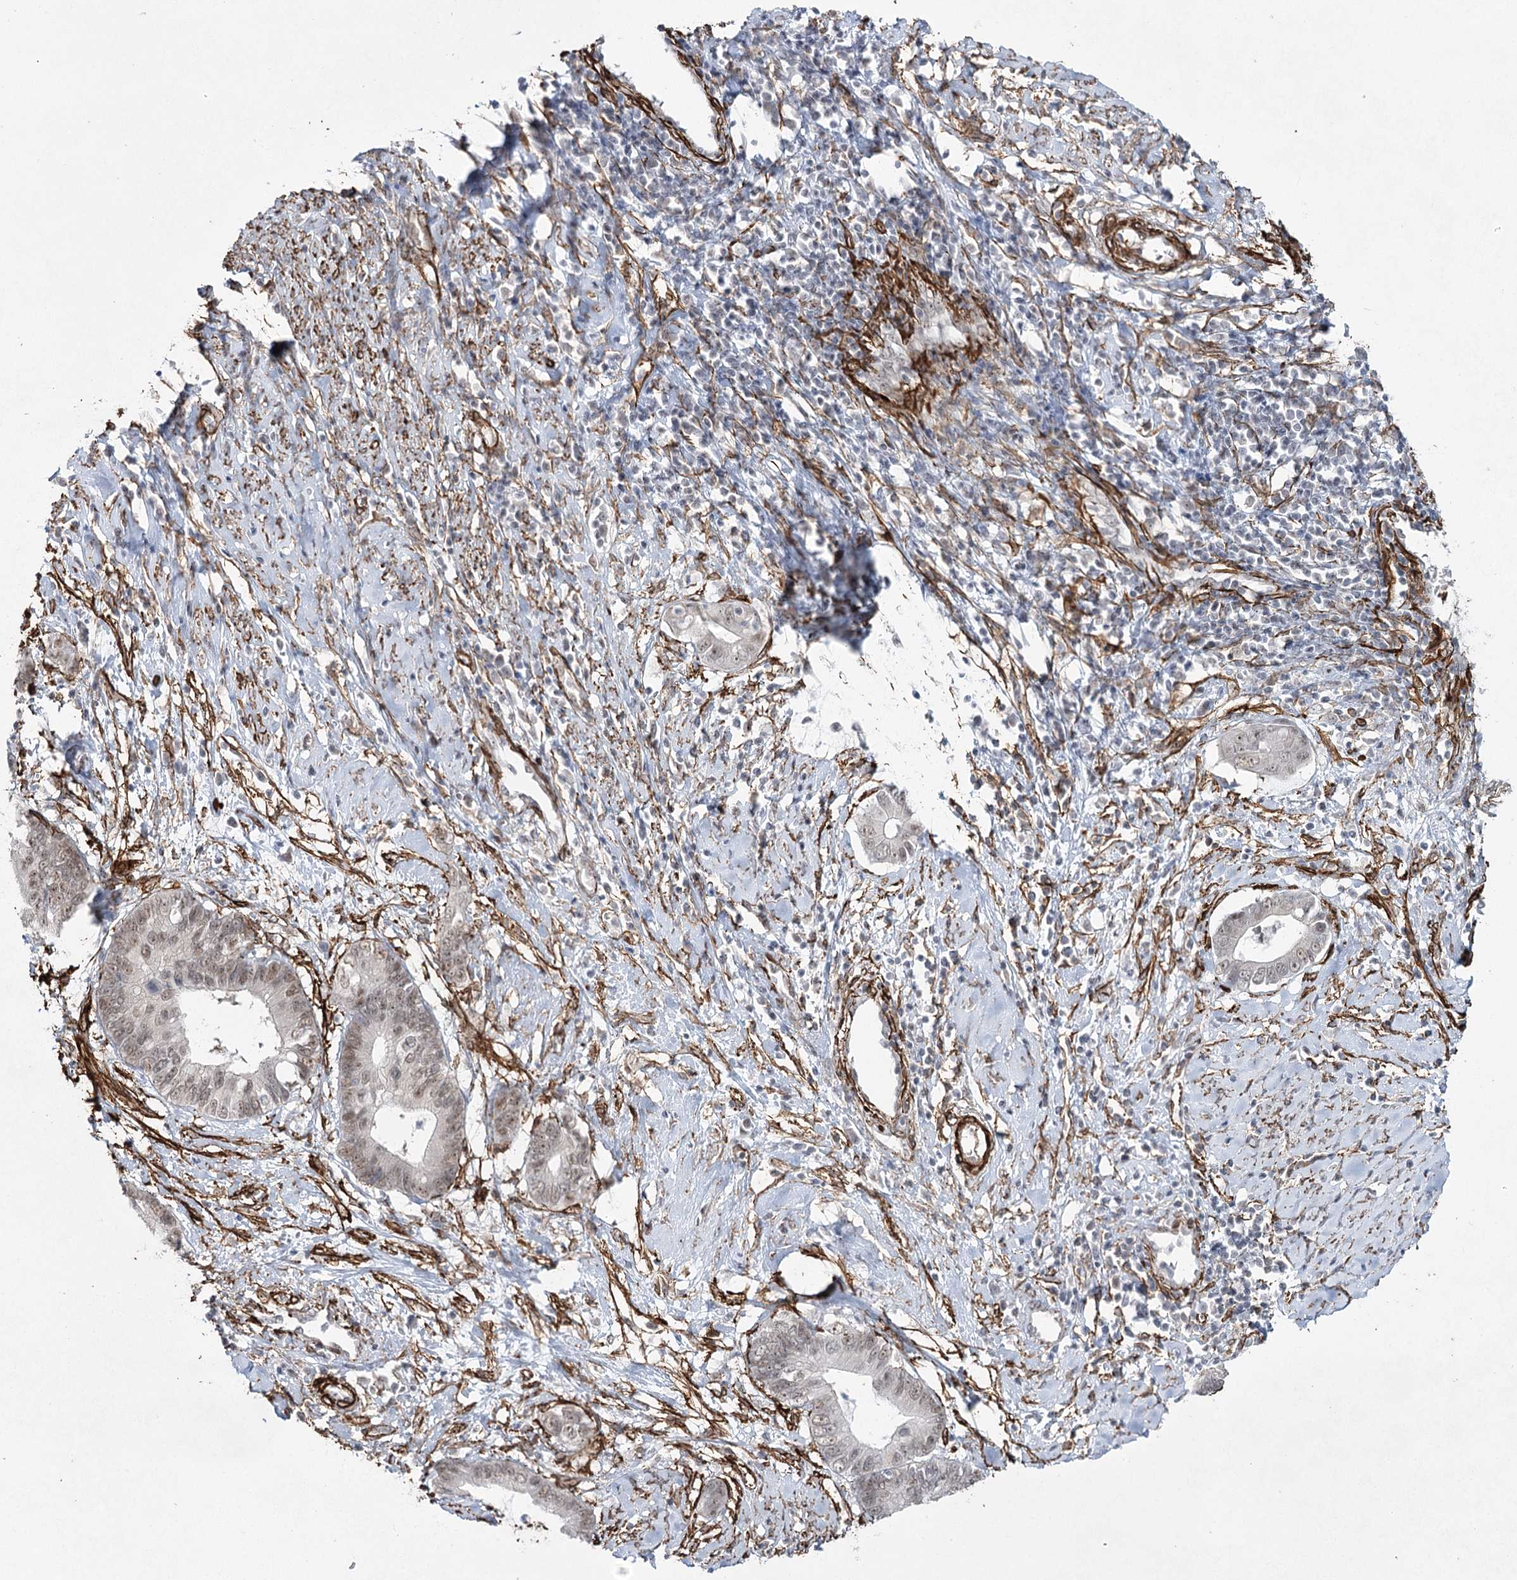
{"staining": {"intensity": "moderate", "quantity": ">75%", "location": "nuclear"}, "tissue": "cervical cancer", "cell_type": "Tumor cells", "image_type": "cancer", "snomed": [{"axis": "morphology", "description": "Adenocarcinoma, NOS"}, {"axis": "topography", "description": "Cervix"}], "caption": "A brown stain labels moderate nuclear staining of a protein in cervical adenocarcinoma tumor cells. The staining is performed using DAB brown chromogen to label protein expression. The nuclei are counter-stained blue using hematoxylin.", "gene": "CWF19L1", "patient": {"sex": "female", "age": 44}}